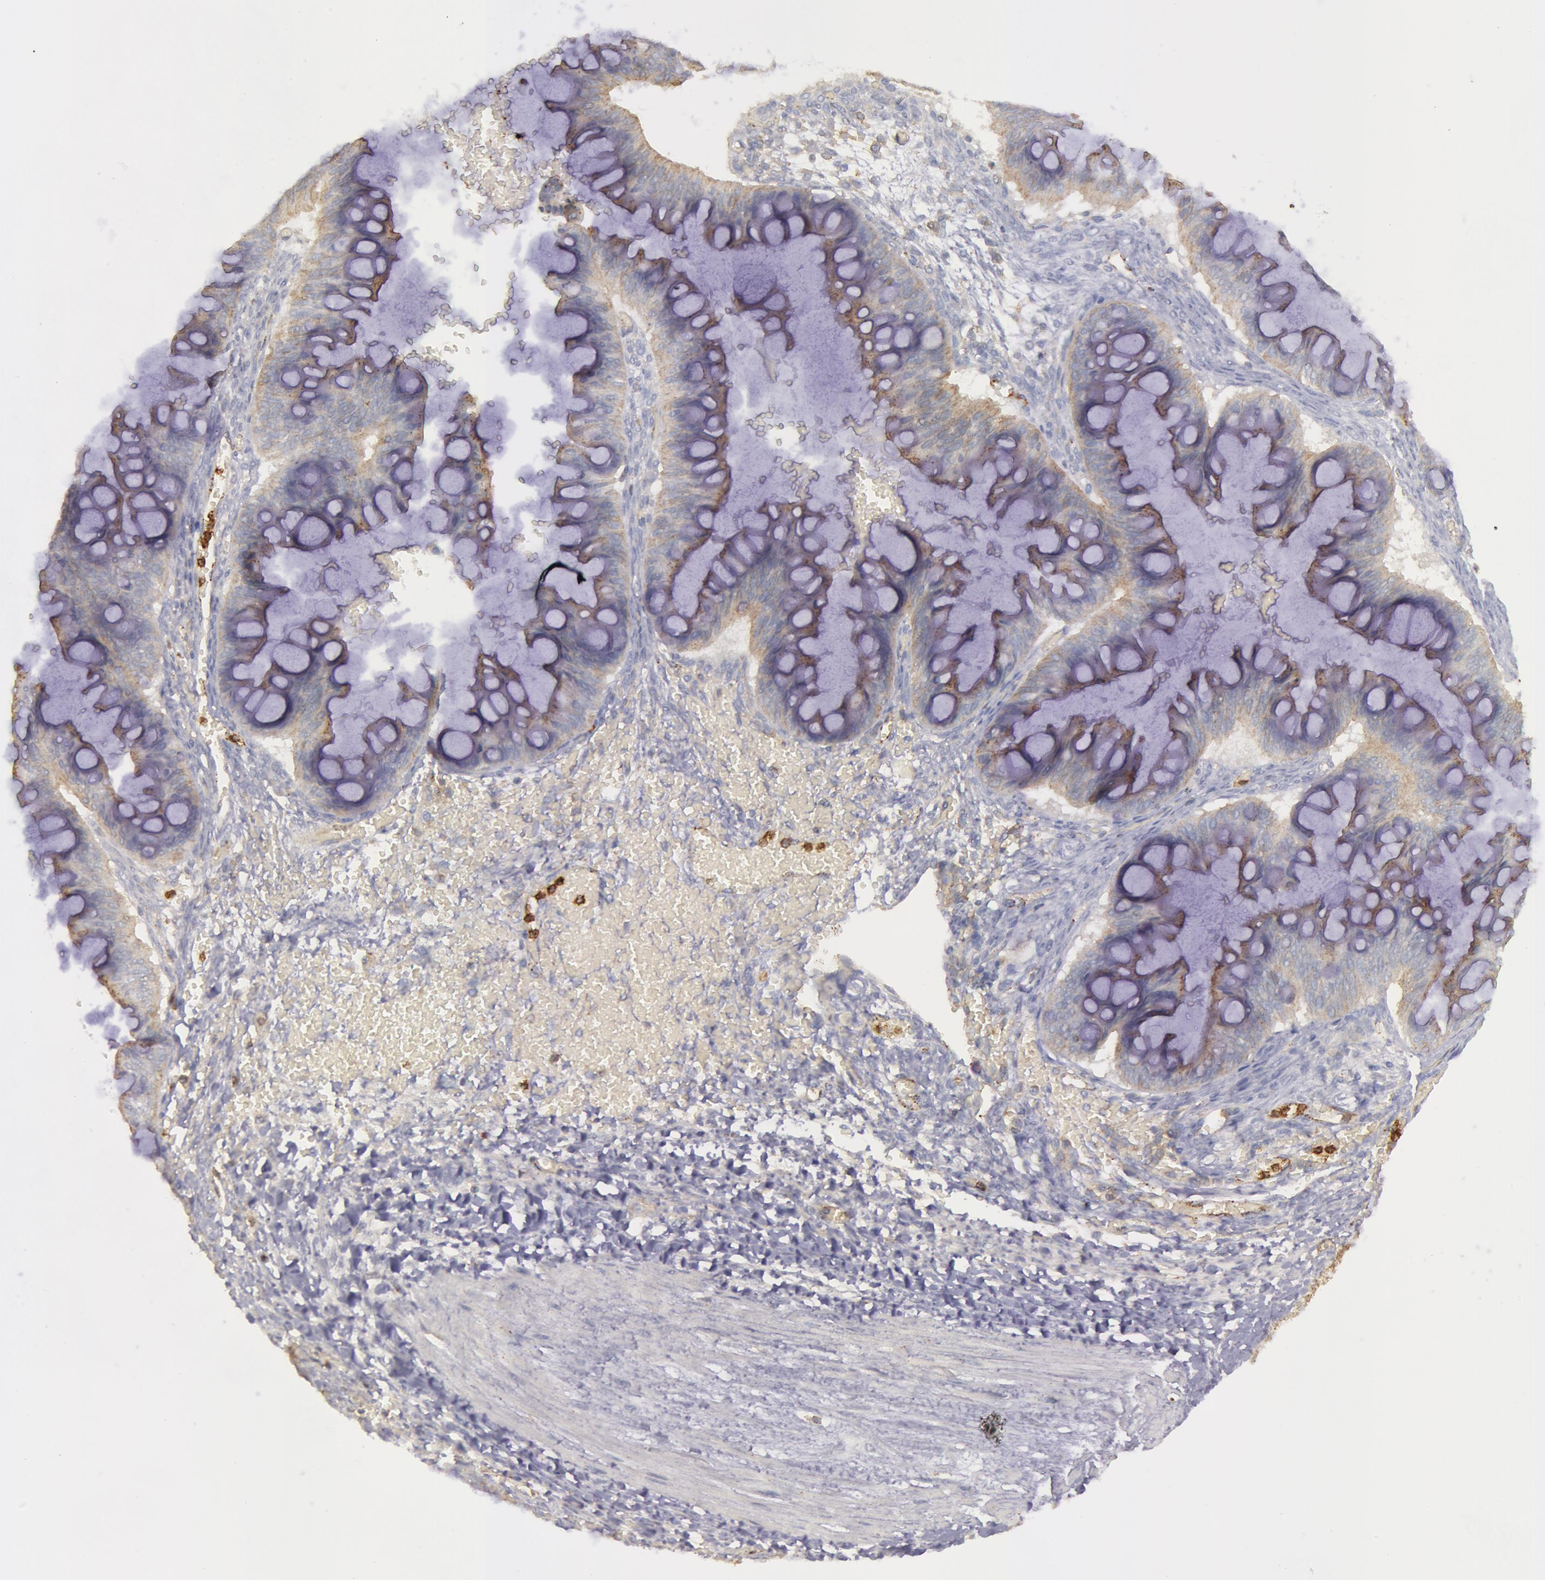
{"staining": {"intensity": "moderate", "quantity": ">75%", "location": "cytoplasmic/membranous"}, "tissue": "ovarian cancer", "cell_type": "Tumor cells", "image_type": "cancer", "snomed": [{"axis": "morphology", "description": "Cystadenocarcinoma, mucinous, NOS"}, {"axis": "topography", "description": "Ovary"}], "caption": "IHC histopathology image of ovarian cancer stained for a protein (brown), which exhibits medium levels of moderate cytoplasmic/membranous staining in about >75% of tumor cells.", "gene": "FLOT2", "patient": {"sex": "female", "age": 73}}